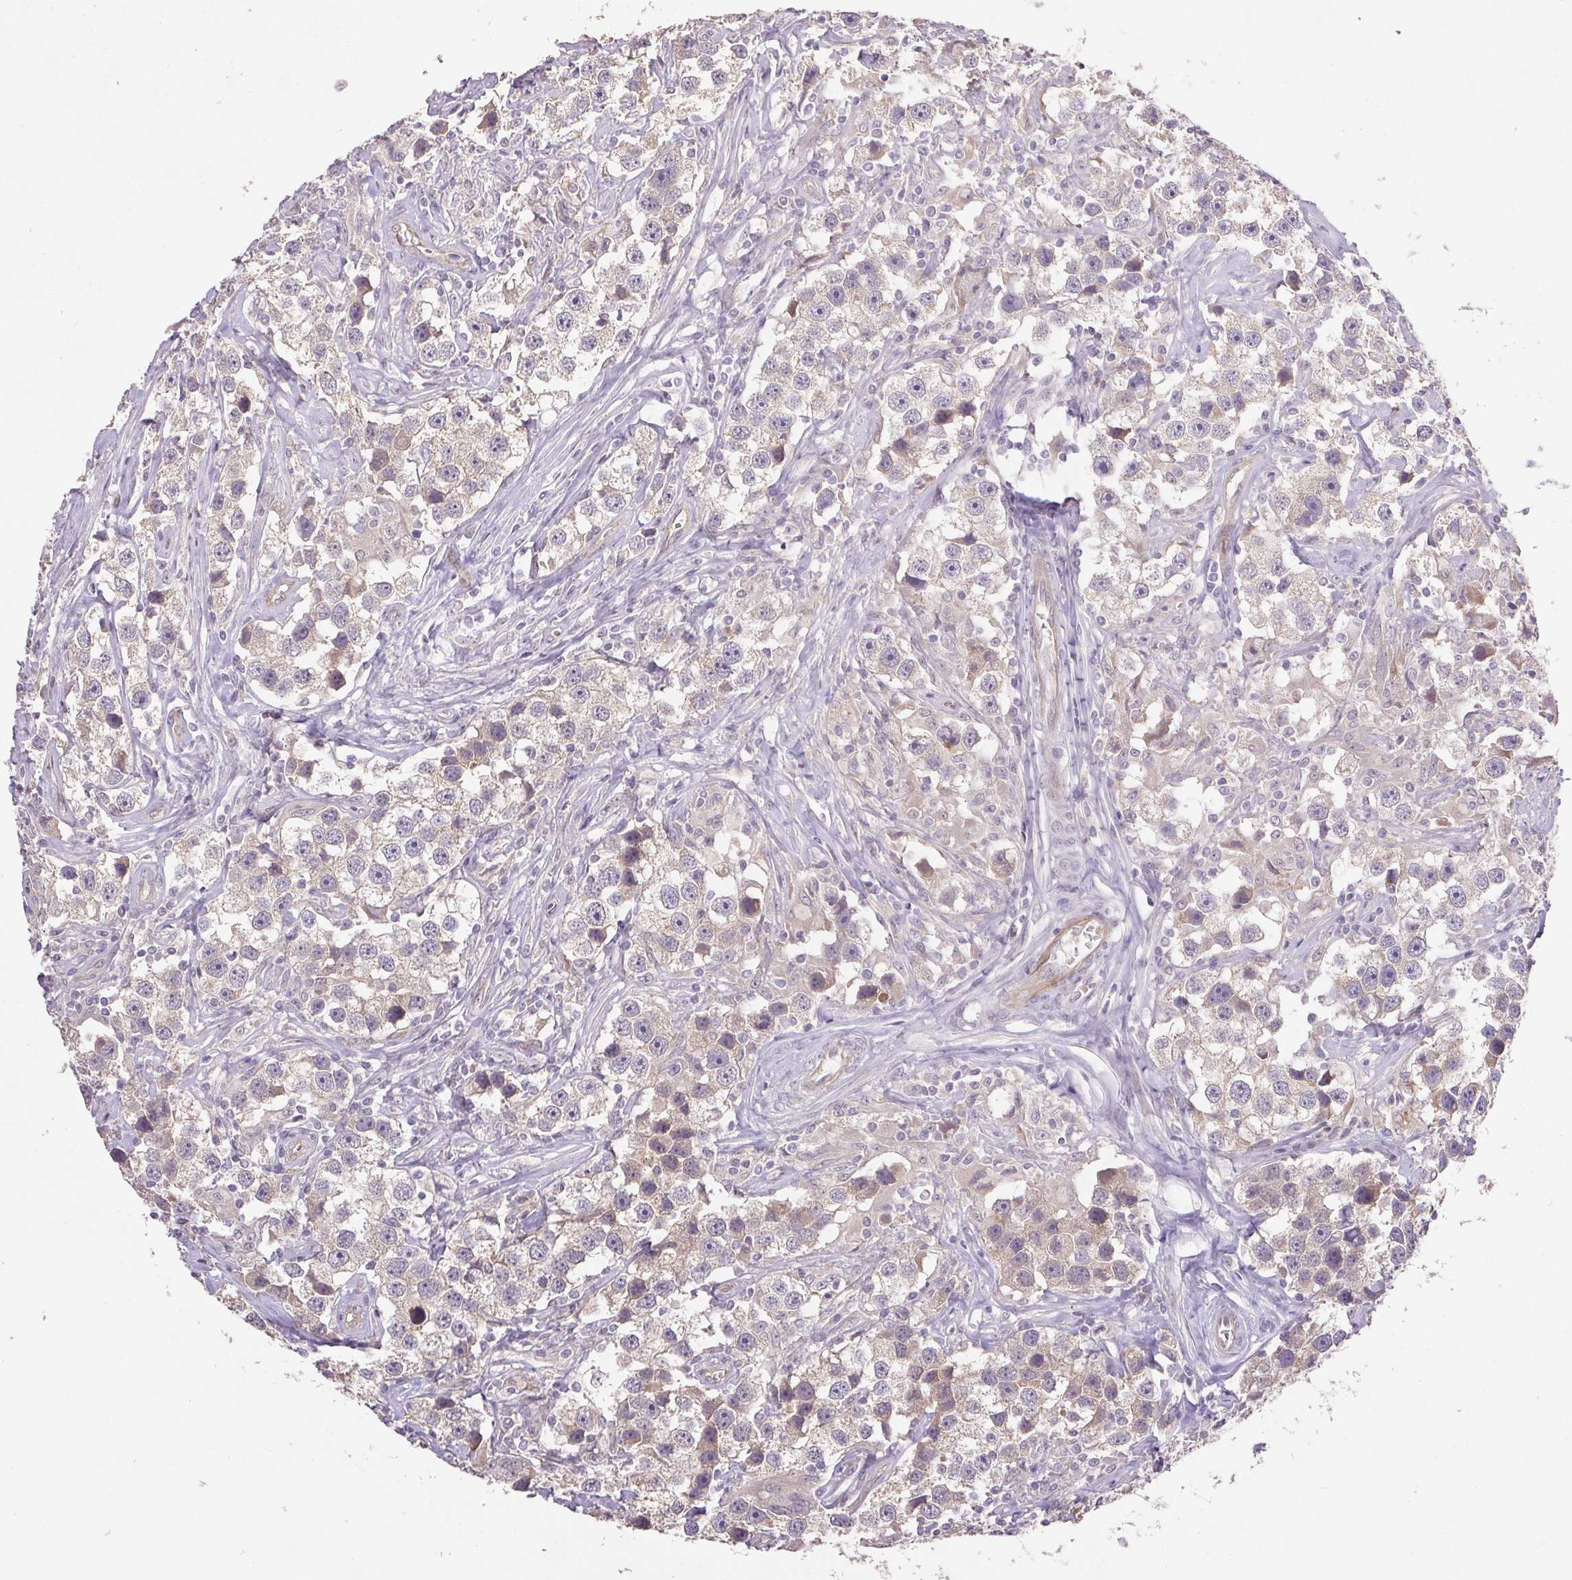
{"staining": {"intensity": "weak", "quantity": "25%-75%", "location": "cytoplasmic/membranous"}, "tissue": "testis cancer", "cell_type": "Tumor cells", "image_type": "cancer", "snomed": [{"axis": "morphology", "description": "Seminoma, NOS"}, {"axis": "topography", "description": "Testis"}], "caption": "This is a histology image of immunohistochemistry staining of seminoma (testis), which shows weak positivity in the cytoplasmic/membranous of tumor cells.", "gene": "RAB11A", "patient": {"sex": "male", "age": 49}}